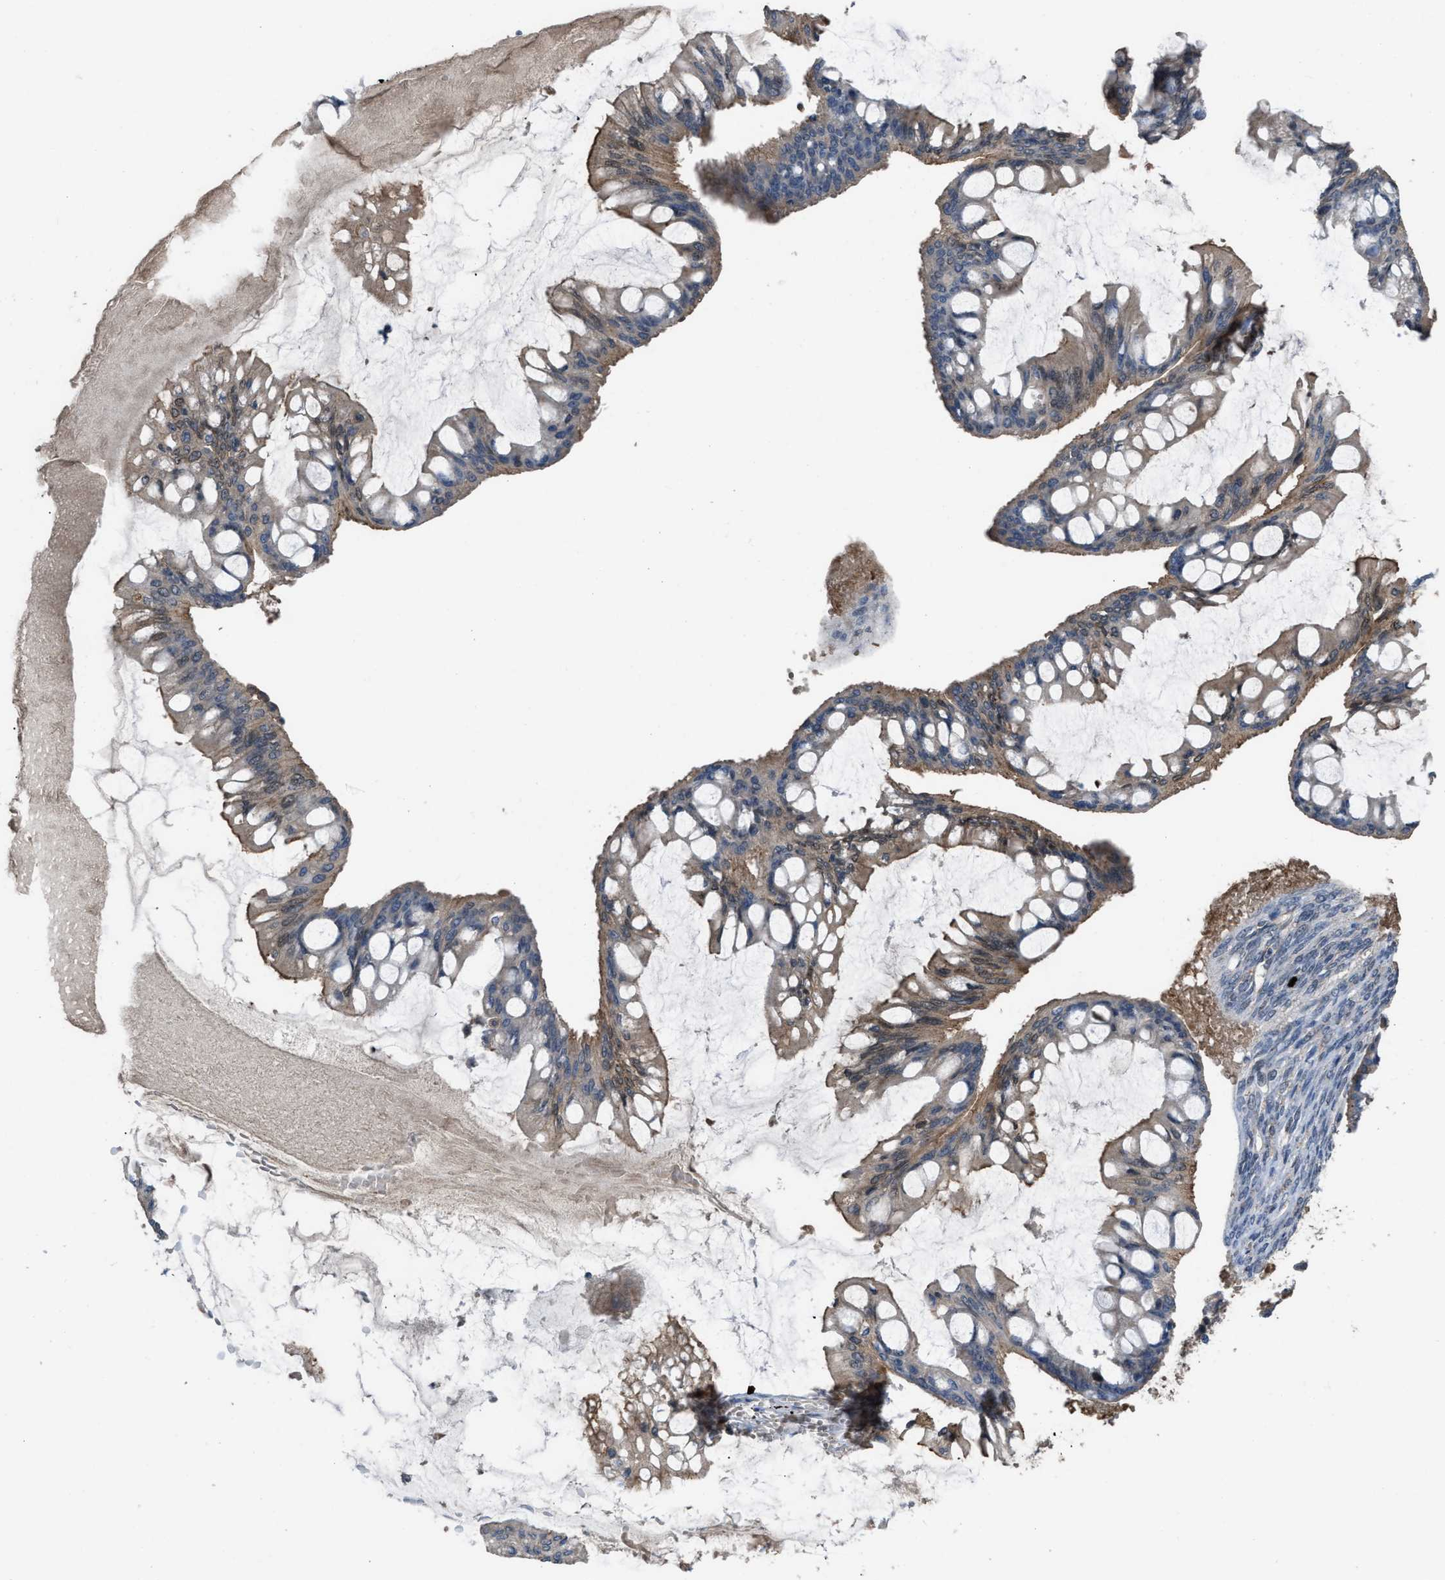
{"staining": {"intensity": "moderate", "quantity": "25%-75%", "location": "cytoplasmic/membranous"}, "tissue": "ovarian cancer", "cell_type": "Tumor cells", "image_type": "cancer", "snomed": [{"axis": "morphology", "description": "Cystadenocarcinoma, mucinous, NOS"}, {"axis": "topography", "description": "Ovary"}], "caption": "This micrograph demonstrates immunohistochemistry staining of human ovarian mucinous cystadenocarcinoma, with medium moderate cytoplasmic/membranous expression in about 25%-75% of tumor cells.", "gene": "UTRN", "patient": {"sex": "female", "age": 73}}